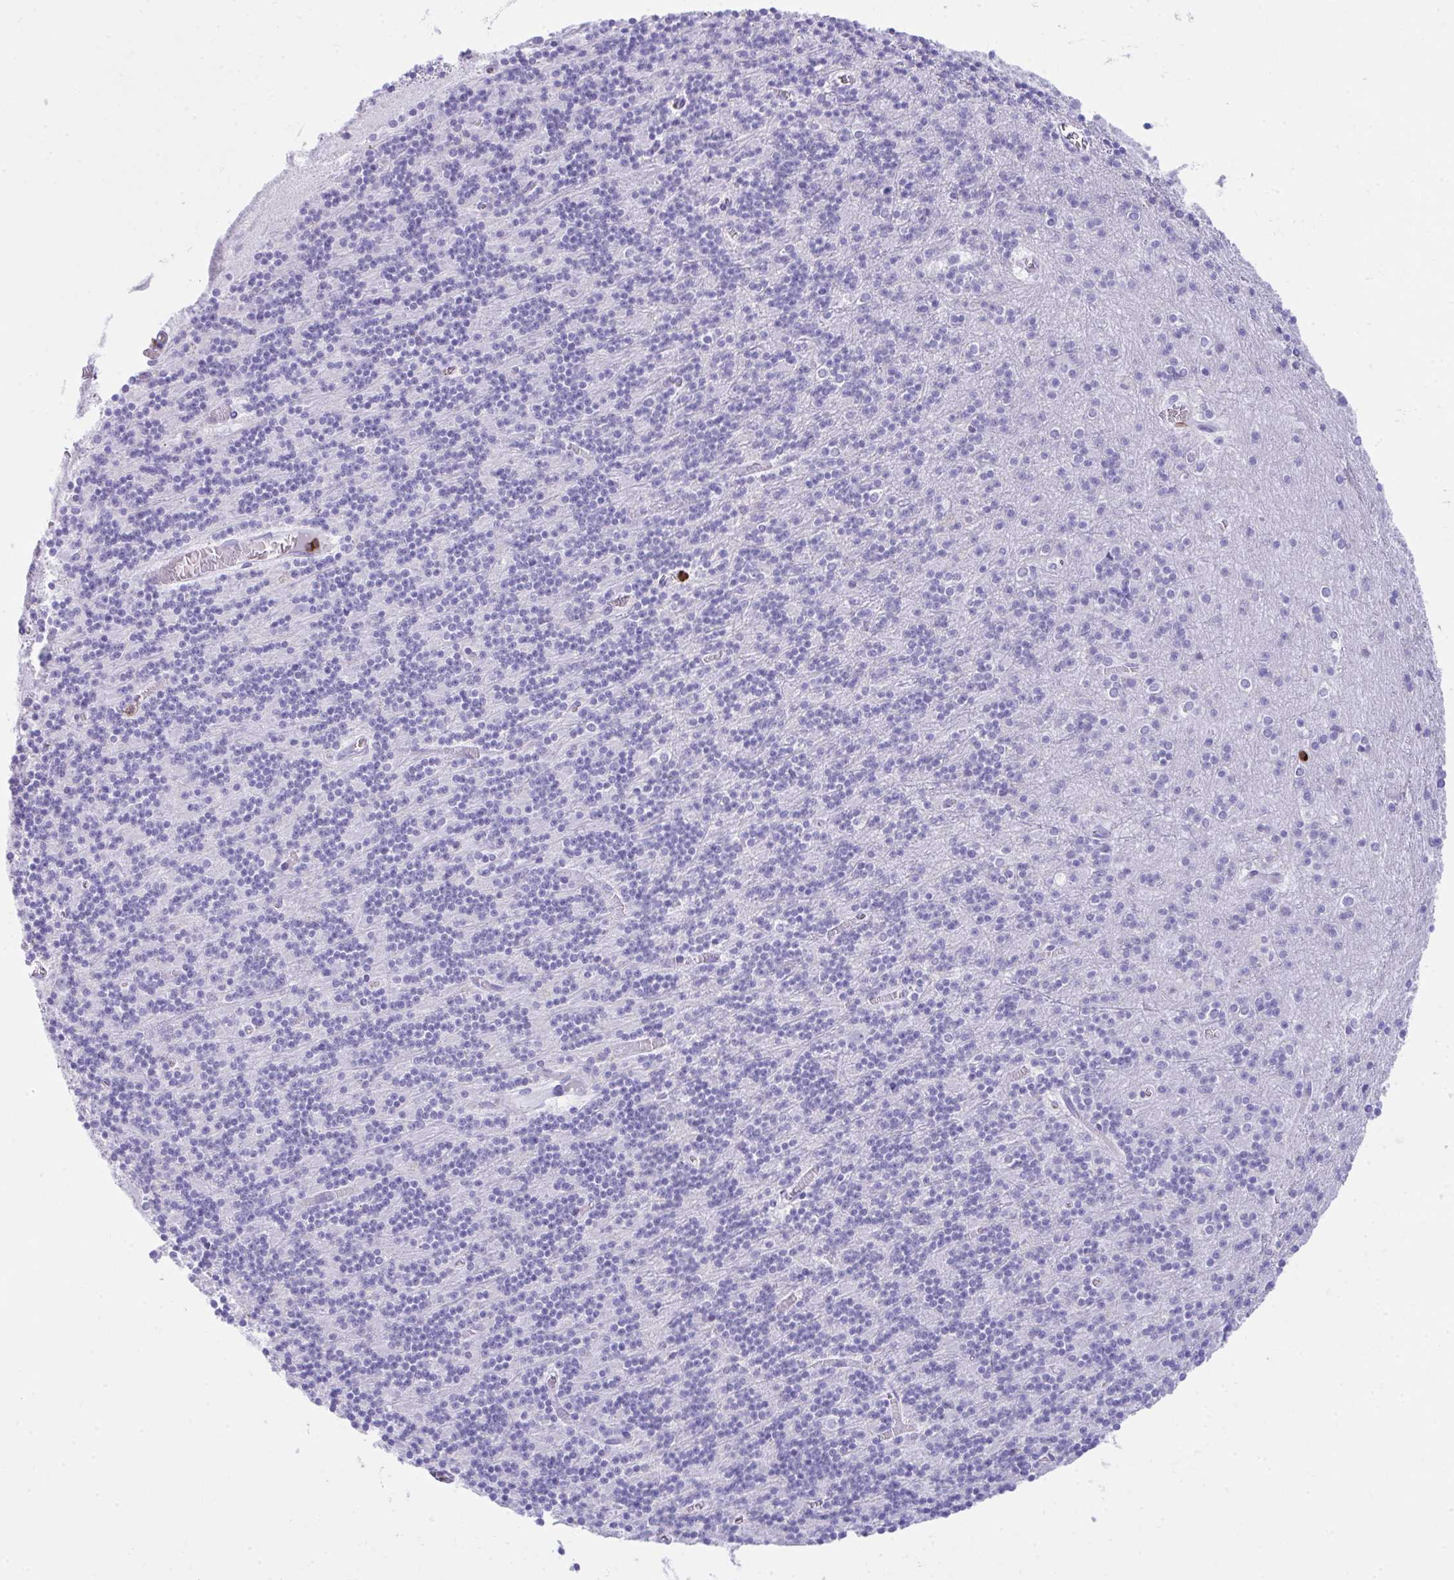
{"staining": {"intensity": "negative", "quantity": "none", "location": "none"}, "tissue": "cerebellum", "cell_type": "Cells in granular layer", "image_type": "normal", "snomed": [{"axis": "morphology", "description": "Normal tissue, NOS"}, {"axis": "topography", "description": "Cerebellum"}], "caption": "IHC micrograph of normal cerebellum stained for a protein (brown), which displays no staining in cells in granular layer. Brightfield microscopy of immunohistochemistry (IHC) stained with DAB (3,3'-diaminobenzidine) (brown) and hematoxylin (blue), captured at high magnification.", "gene": "SPN", "patient": {"sex": "male", "age": 70}}